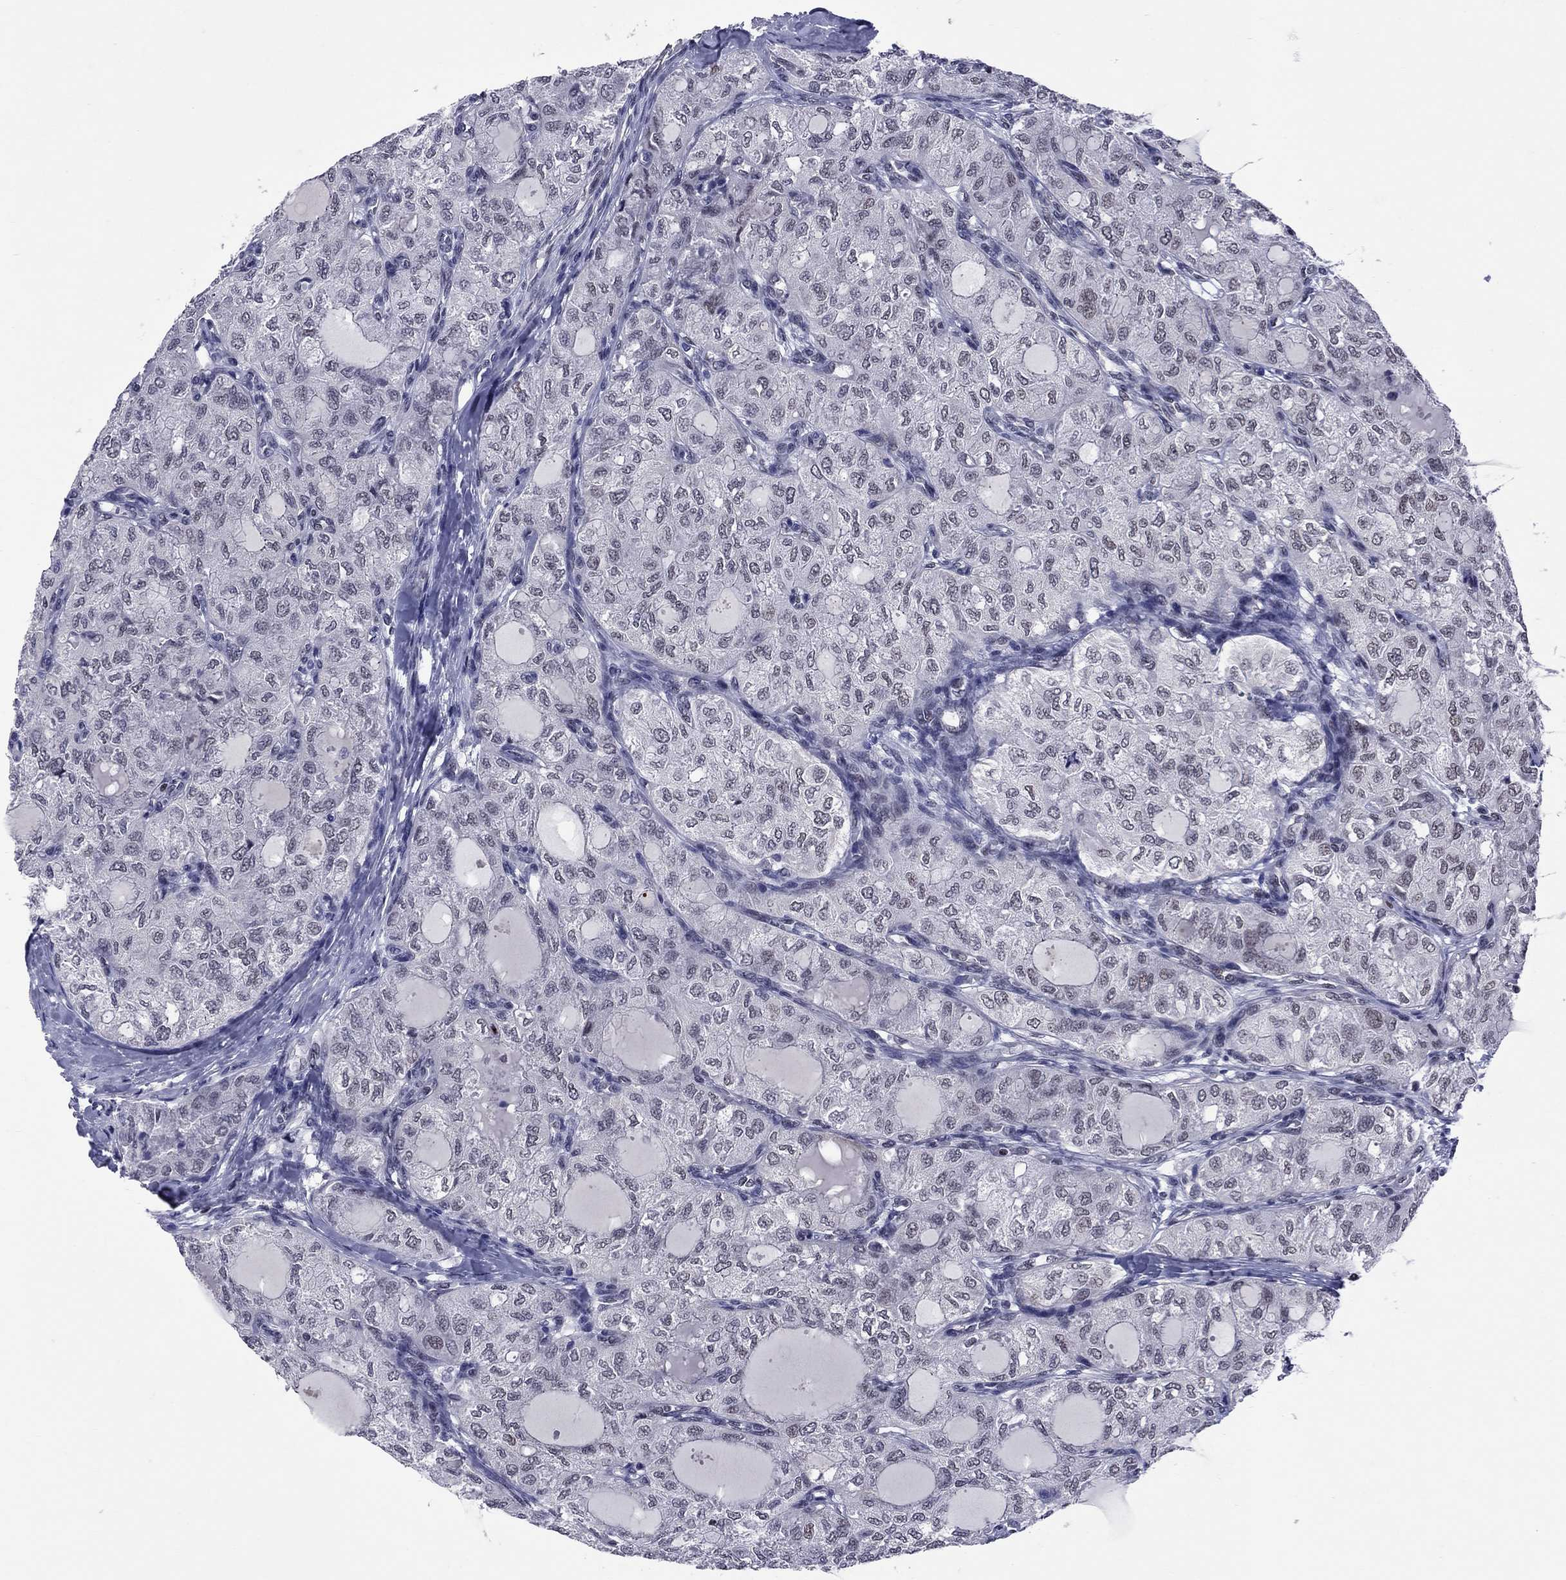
{"staining": {"intensity": "negative", "quantity": "none", "location": "none"}, "tissue": "thyroid cancer", "cell_type": "Tumor cells", "image_type": "cancer", "snomed": [{"axis": "morphology", "description": "Follicular adenoma carcinoma, NOS"}, {"axis": "topography", "description": "Thyroid gland"}], "caption": "DAB immunohistochemical staining of follicular adenoma carcinoma (thyroid) displays no significant positivity in tumor cells.", "gene": "TAF9", "patient": {"sex": "male", "age": 75}}